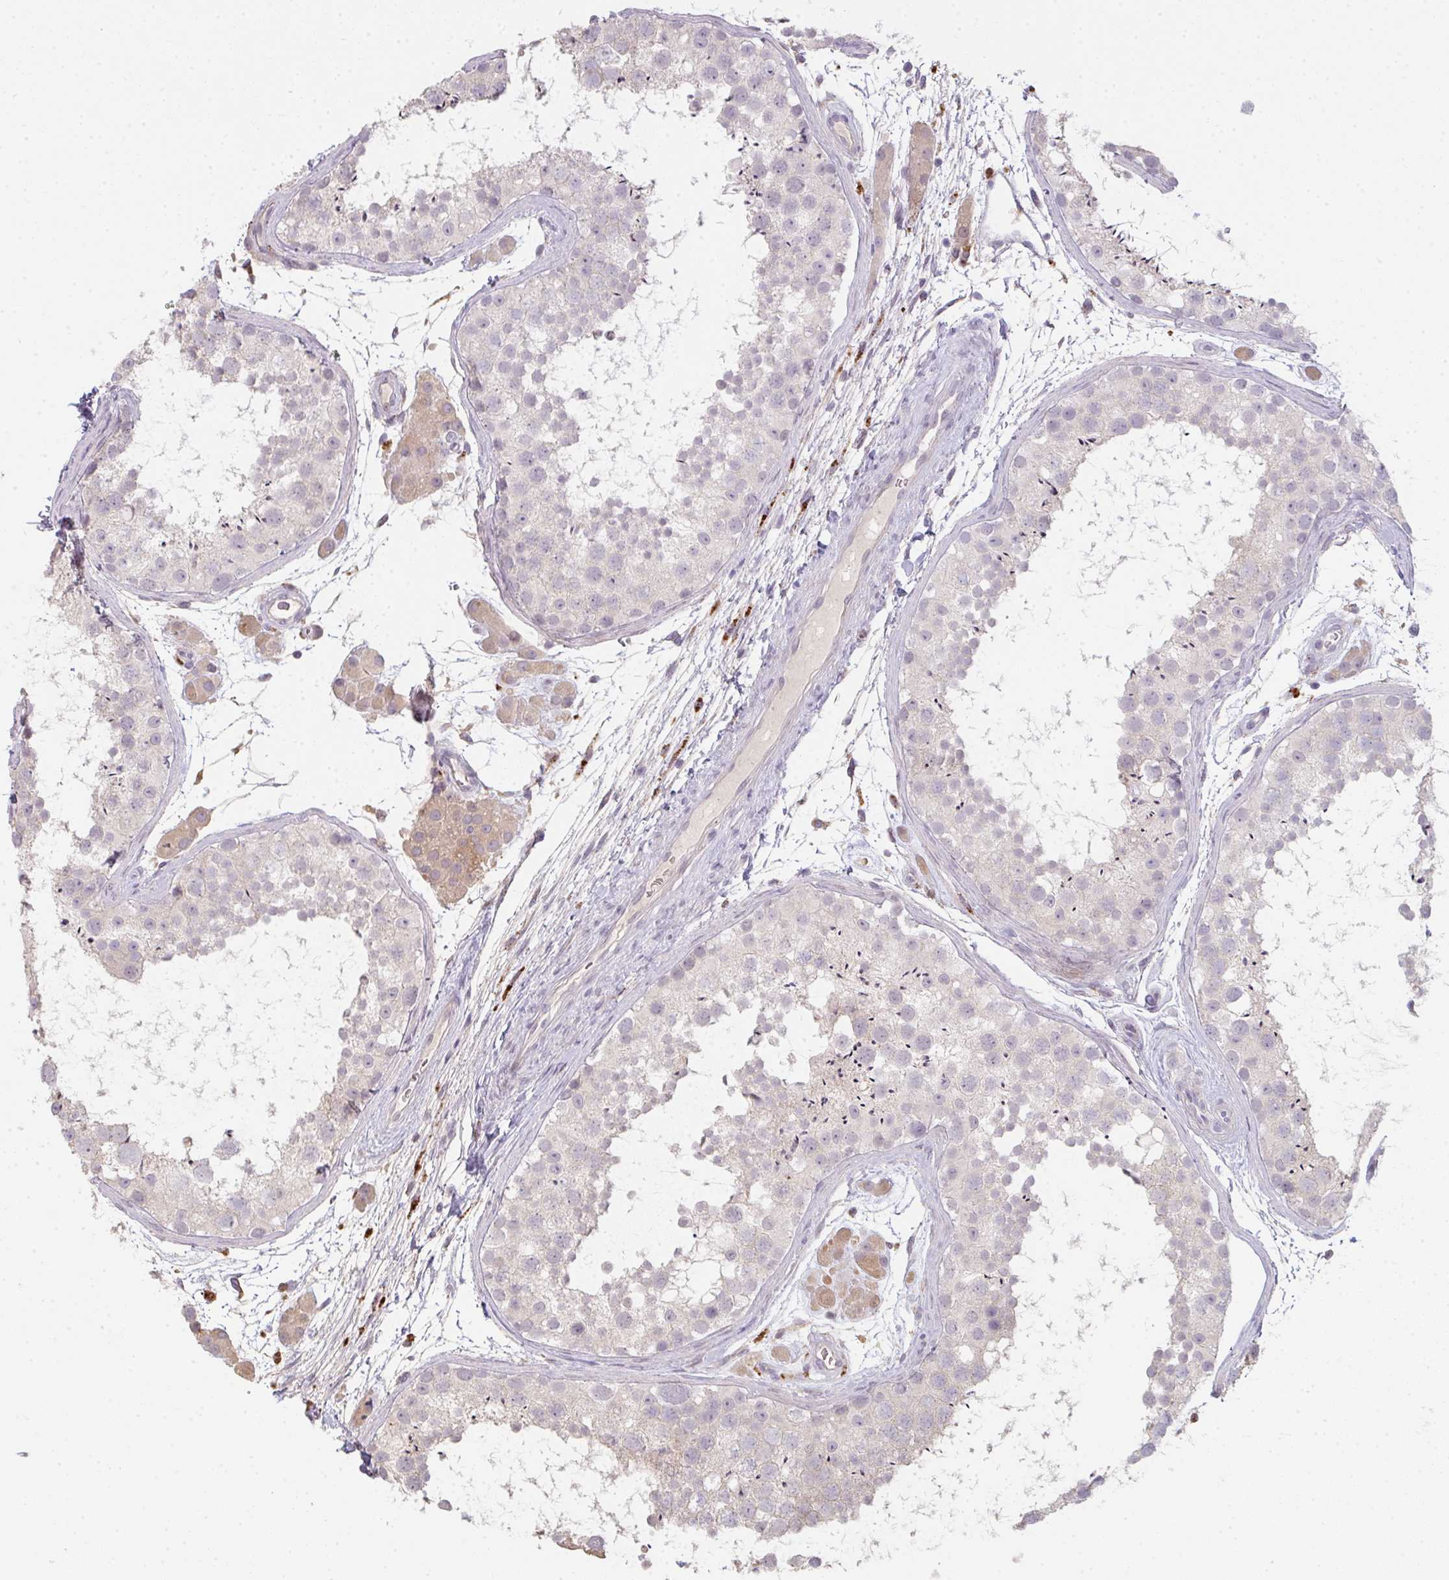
{"staining": {"intensity": "weak", "quantity": "<25%", "location": "cytoplasmic/membranous"}, "tissue": "testis", "cell_type": "Cells in seminiferous ducts", "image_type": "normal", "snomed": [{"axis": "morphology", "description": "Normal tissue, NOS"}, {"axis": "topography", "description": "Testis"}], "caption": "The image demonstrates no significant positivity in cells in seminiferous ducts of testis.", "gene": "TMEM237", "patient": {"sex": "male", "age": 41}}